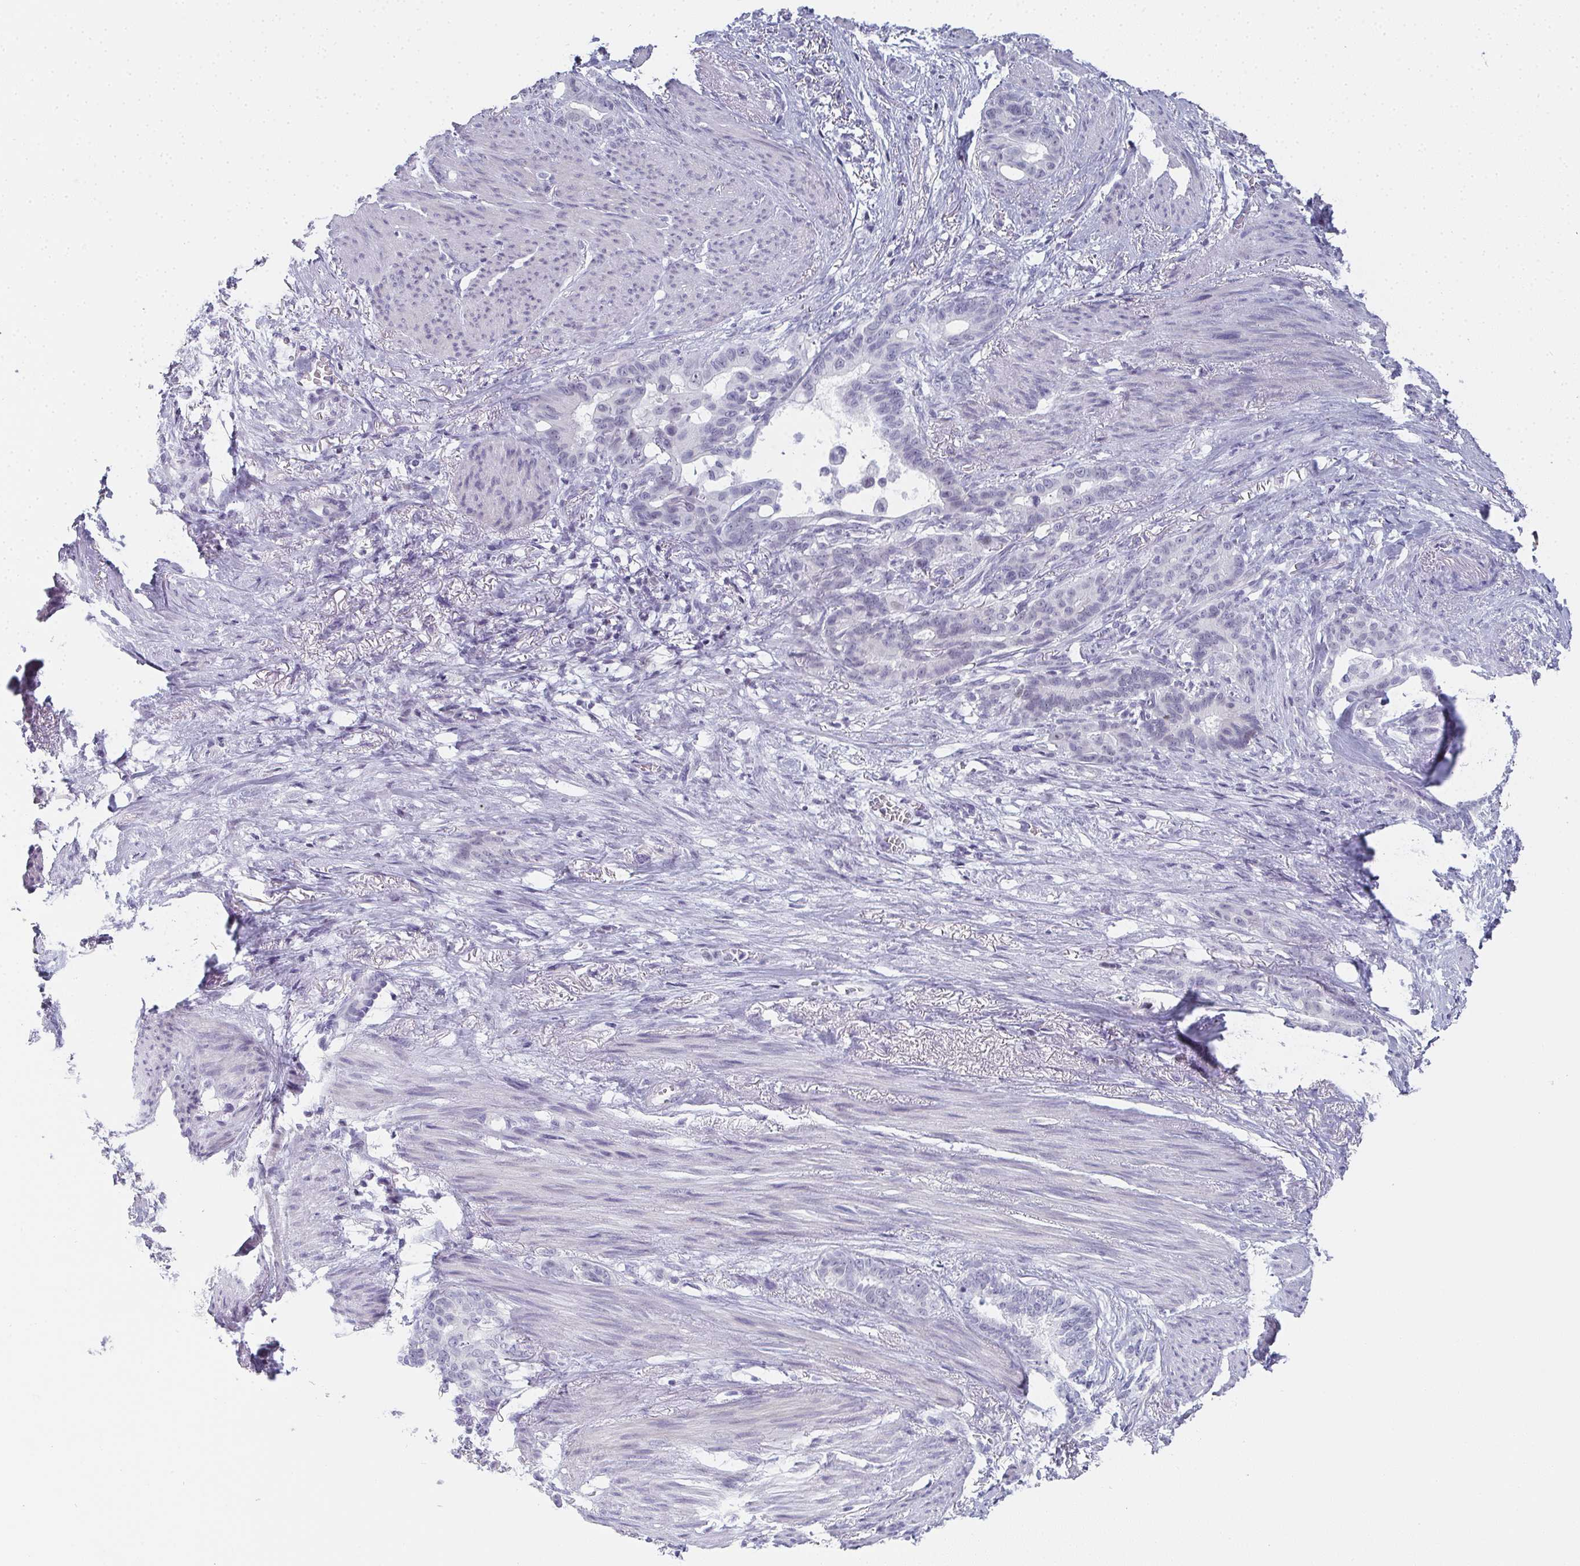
{"staining": {"intensity": "negative", "quantity": "none", "location": "none"}, "tissue": "stomach cancer", "cell_type": "Tumor cells", "image_type": "cancer", "snomed": [{"axis": "morphology", "description": "Normal tissue, NOS"}, {"axis": "morphology", "description": "Adenocarcinoma, NOS"}, {"axis": "topography", "description": "Esophagus"}, {"axis": "topography", "description": "Stomach, upper"}], "caption": "DAB (3,3'-diaminobenzidine) immunohistochemical staining of human stomach cancer displays no significant positivity in tumor cells.", "gene": "PYCR3", "patient": {"sex": "male", "age": 62}}